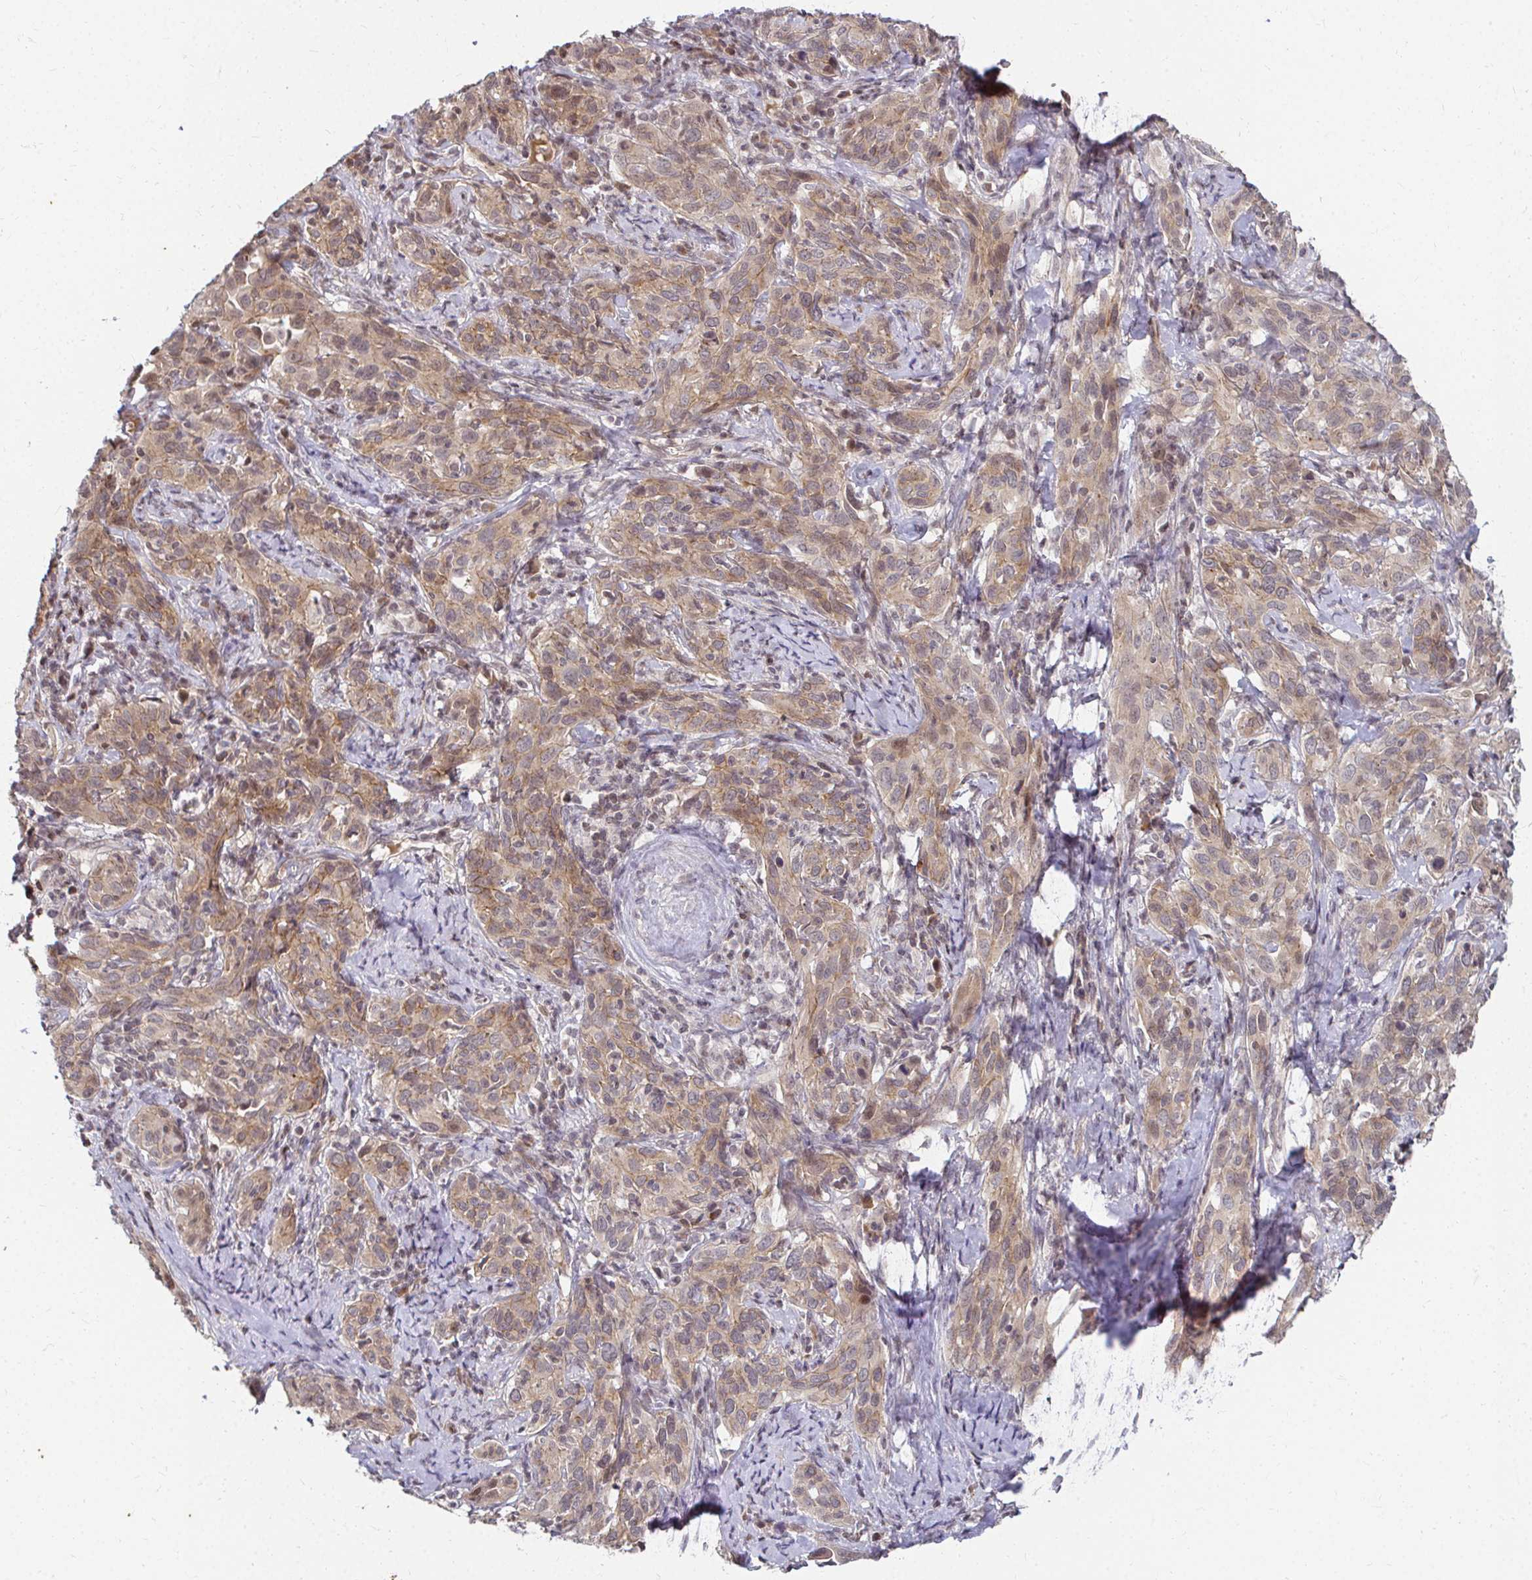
{"staining": {"intensity": "moderate", "quantity": ">75%", "location": "cytoplasmic/membranous"}, "tissue": "cervical cancer", "cell_type": "Tumor cells", "image_type": "cancer", "snomed": [{"axis": "morphology", "description": "Normal tissue, NOS"}, {"axis": "morphology", "description": "Squamous cell carcinoma, NOS"}, {"axis": "topography", "description": "Cervix"}], "caption": "Immunohistochemistry (IHC) histopathology image of neoplastic tissue: cervical cancer (squamous cell carcinoma) stained using IHC reveals medium levels of moderate protein expression localized specifically in the cytoplasmic/membranous of tumor cells, appearing as a cytoplasmic/membranous brown color.", "gene": "ANK3", "patient": {"sex": "female", "age": 51}}